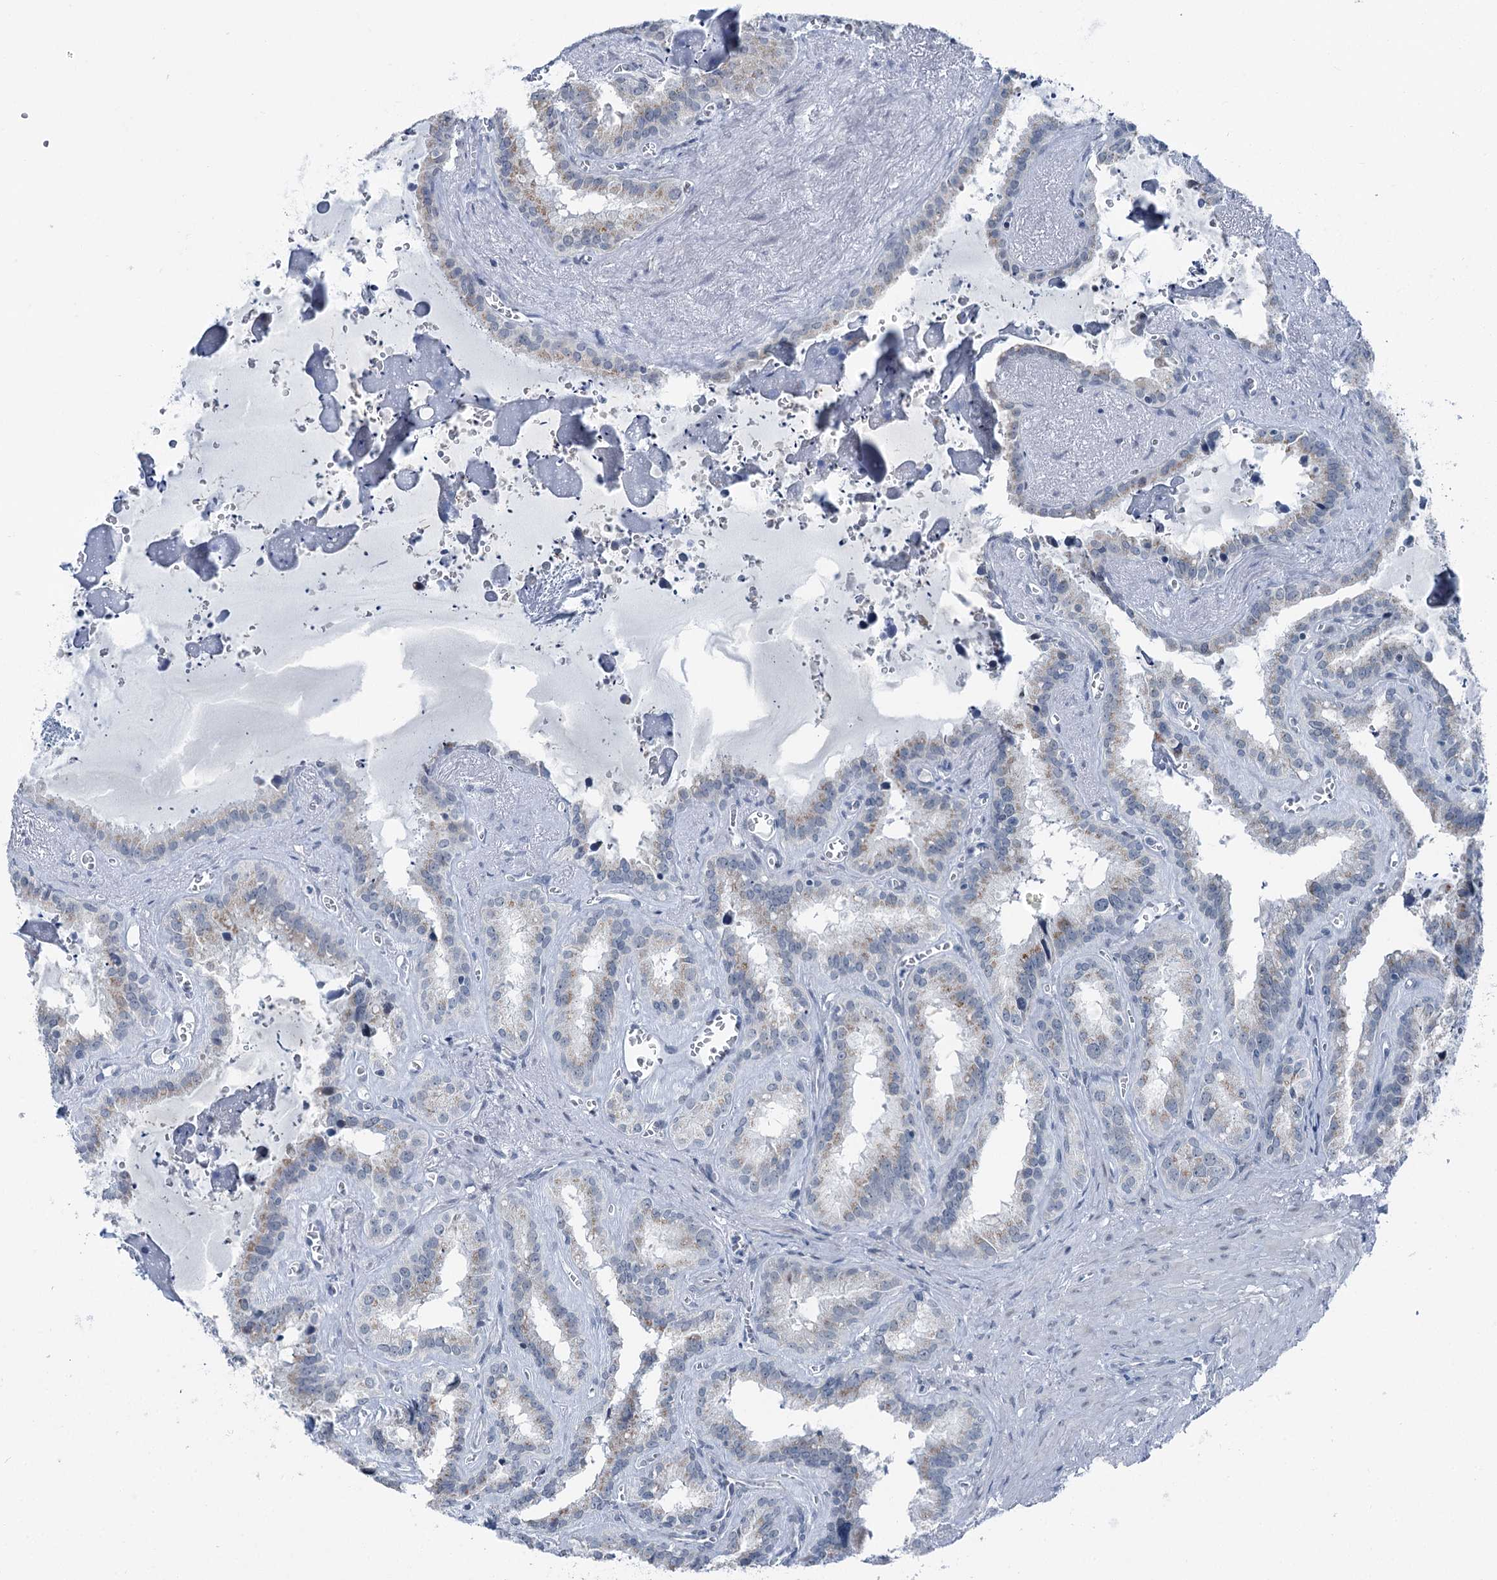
{"staining": {"intensity": "negative", "quantity": "none", "location": "none"}, "tissue": "seminal vesicle", "cell_type": "Glandular cells", "image_type": "normal", "snomed": [{"axis": "morphology", "description": "Normal tissue, NOS"}, {"axis": "topography", "description": "Prostate"}, {"axis": "topography", "description": "Seminal veicle"}], "caption": "IHC image of benign seminal vesicle stained for a protein (brown), which exhibits no expression in glandular cells.", "gene": "STEEP1", "patient": {"sex": "male", "age": 59}}